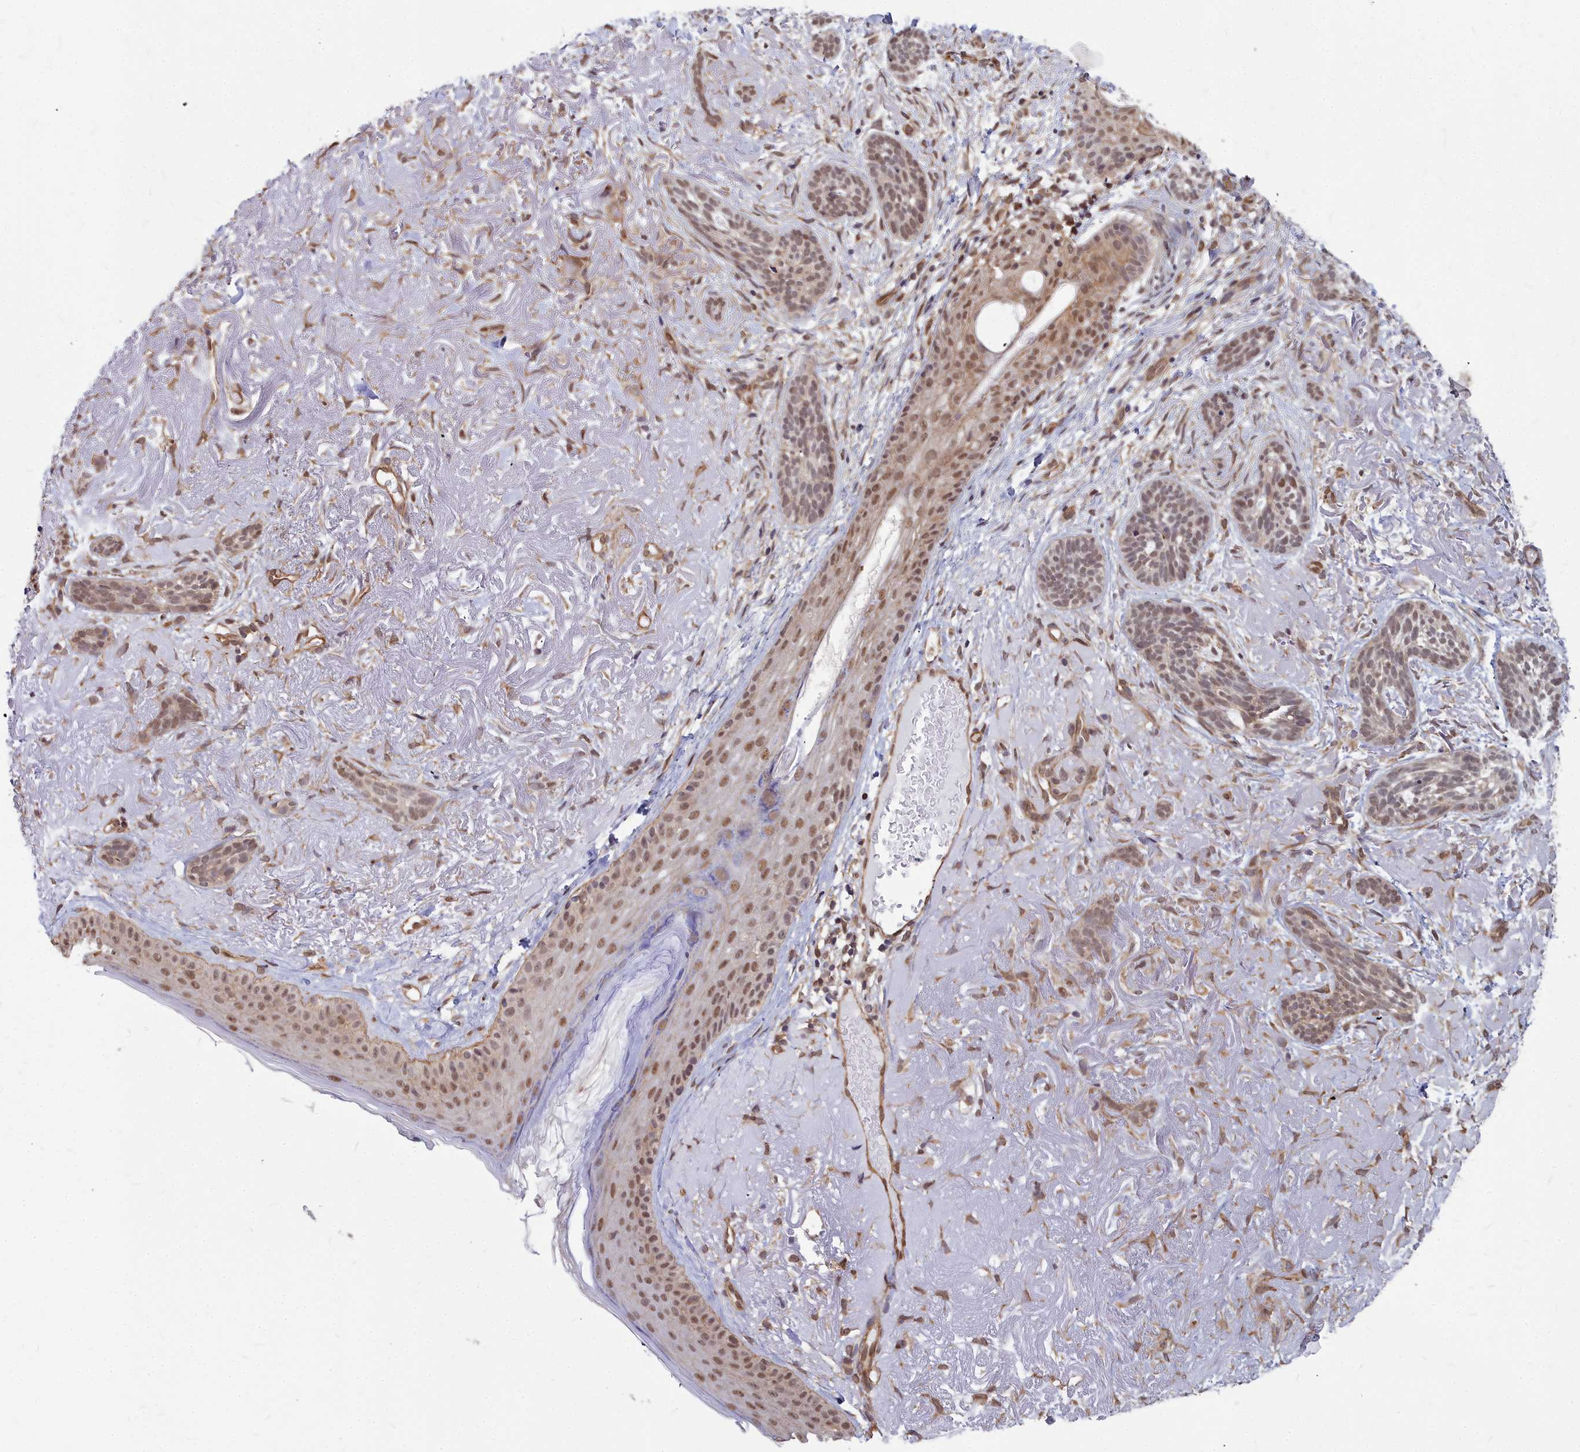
{"staining": {"intensity": "weak", "quantity": ">75%", "location": "nuclear"}, "tissue": "skin cancer", "cell_type": "Tumor cells", "image_type": "cancer", "snomed": [{"axis": "morphology", "description": "Basal cell carcinoma"}, {"axis": "topography", "description": "Skin"}], "caption": "There is low levels of weak nuclear expression in tumor cells of skin basal cell carcinoma, as demonstrated by immunohistochemical staining (brown color).", "gene": "YJU2", "patient": {"sex": "male", "age": 71}}